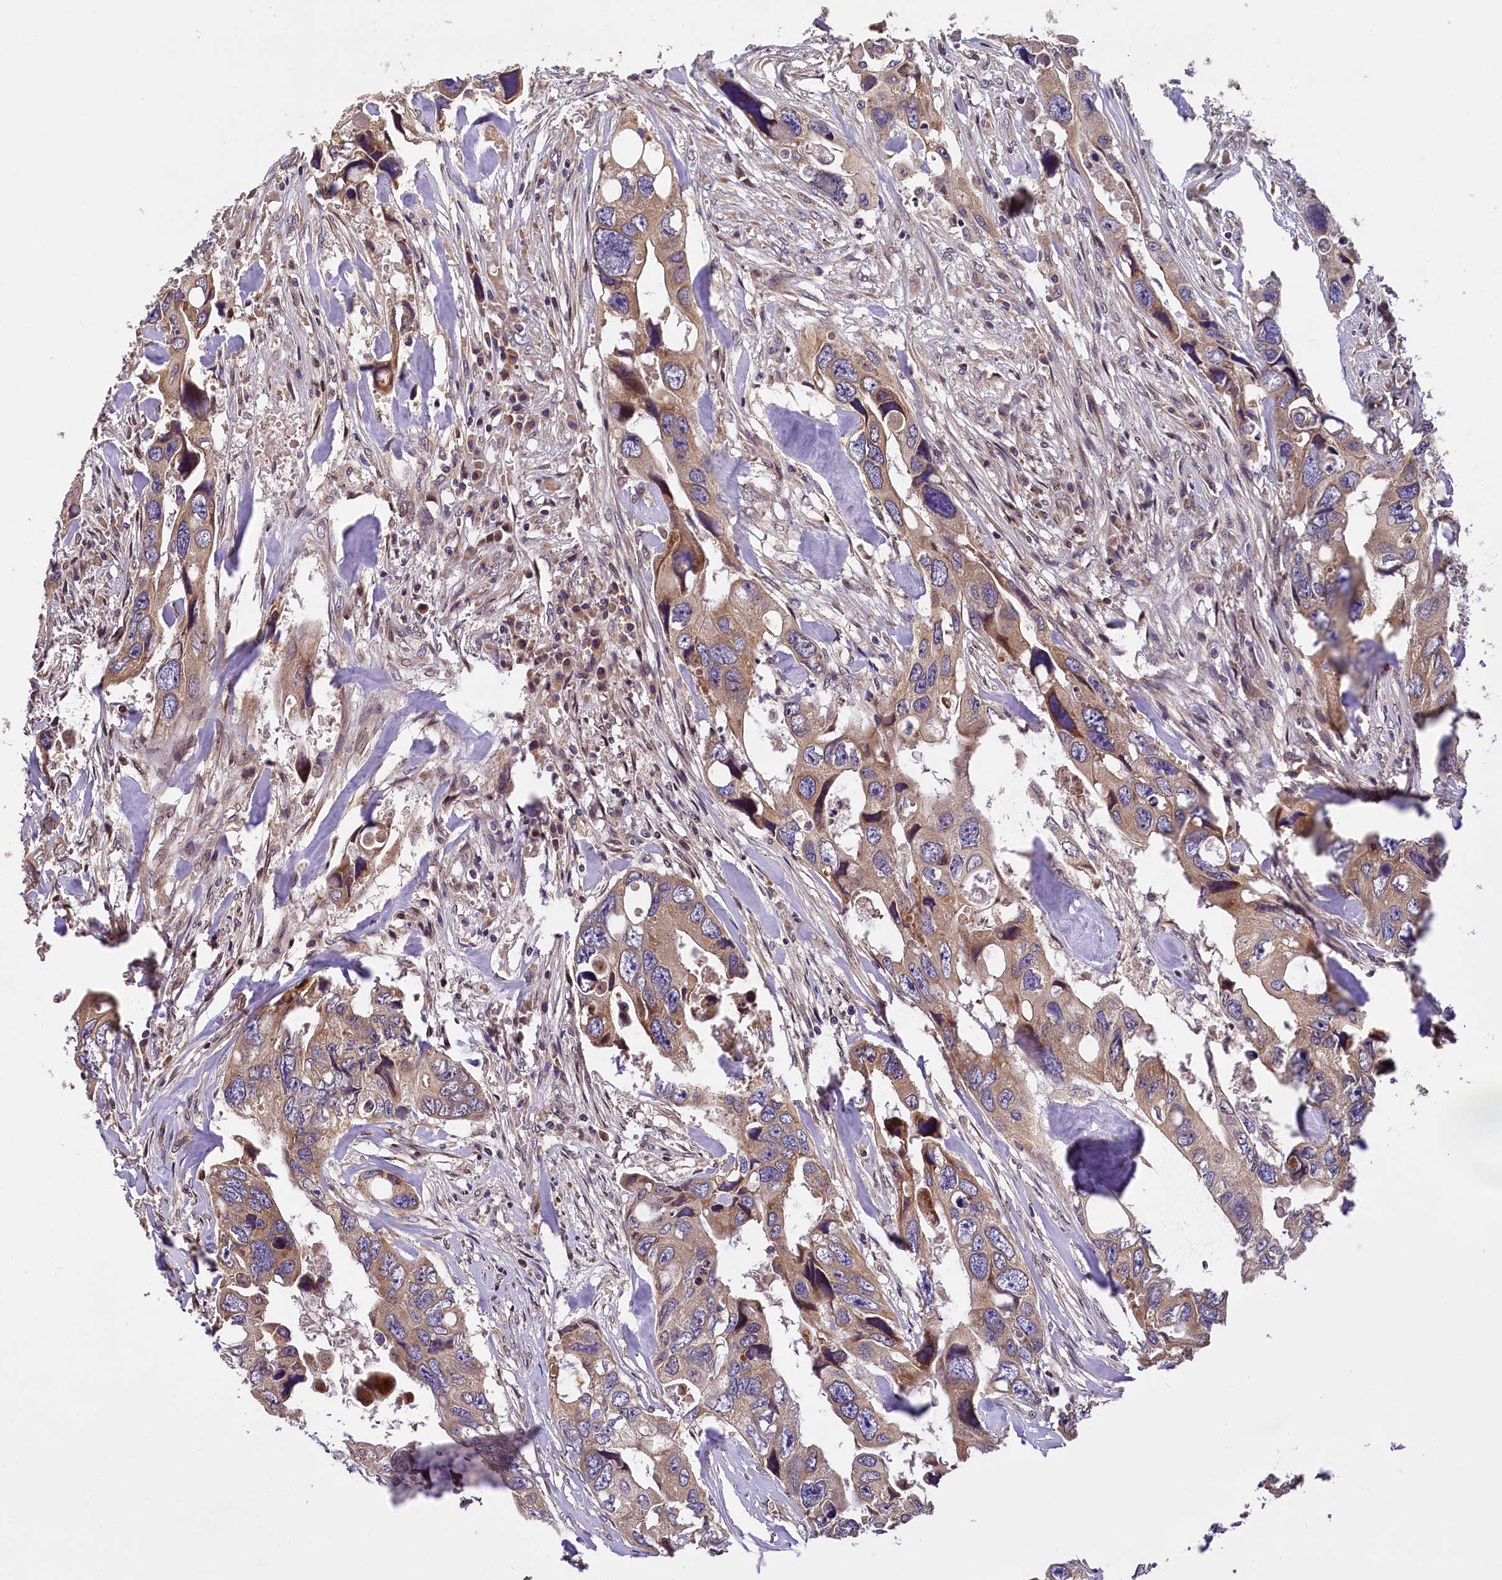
{"staining": {"intensity": "moderate", "quantity": ">75%", "location": "cytoplasmic/membranous"}, "tissue": "colorectal cancer", "cell_type": "Tumor cells", "image_type": "cancer", "snomed": [{"axis": "morphology", "description": "Adenocarcinoma, NOS"}, {"axis": "topography", "description": "Rectum"}], "caption": "Immunohistochemistry micrograph of neoplastic tissue: adenocarcinoma (colorectal) stained using IHC demonstrates medium levels of moderate protein expression localized specifically in the cytoplasmic/membranous of tumor cells, appearing as a cytoplasmic/membranous brown color.", "gene": "SUPV3L1", "patient": {"sex": "male", "age": 57}}